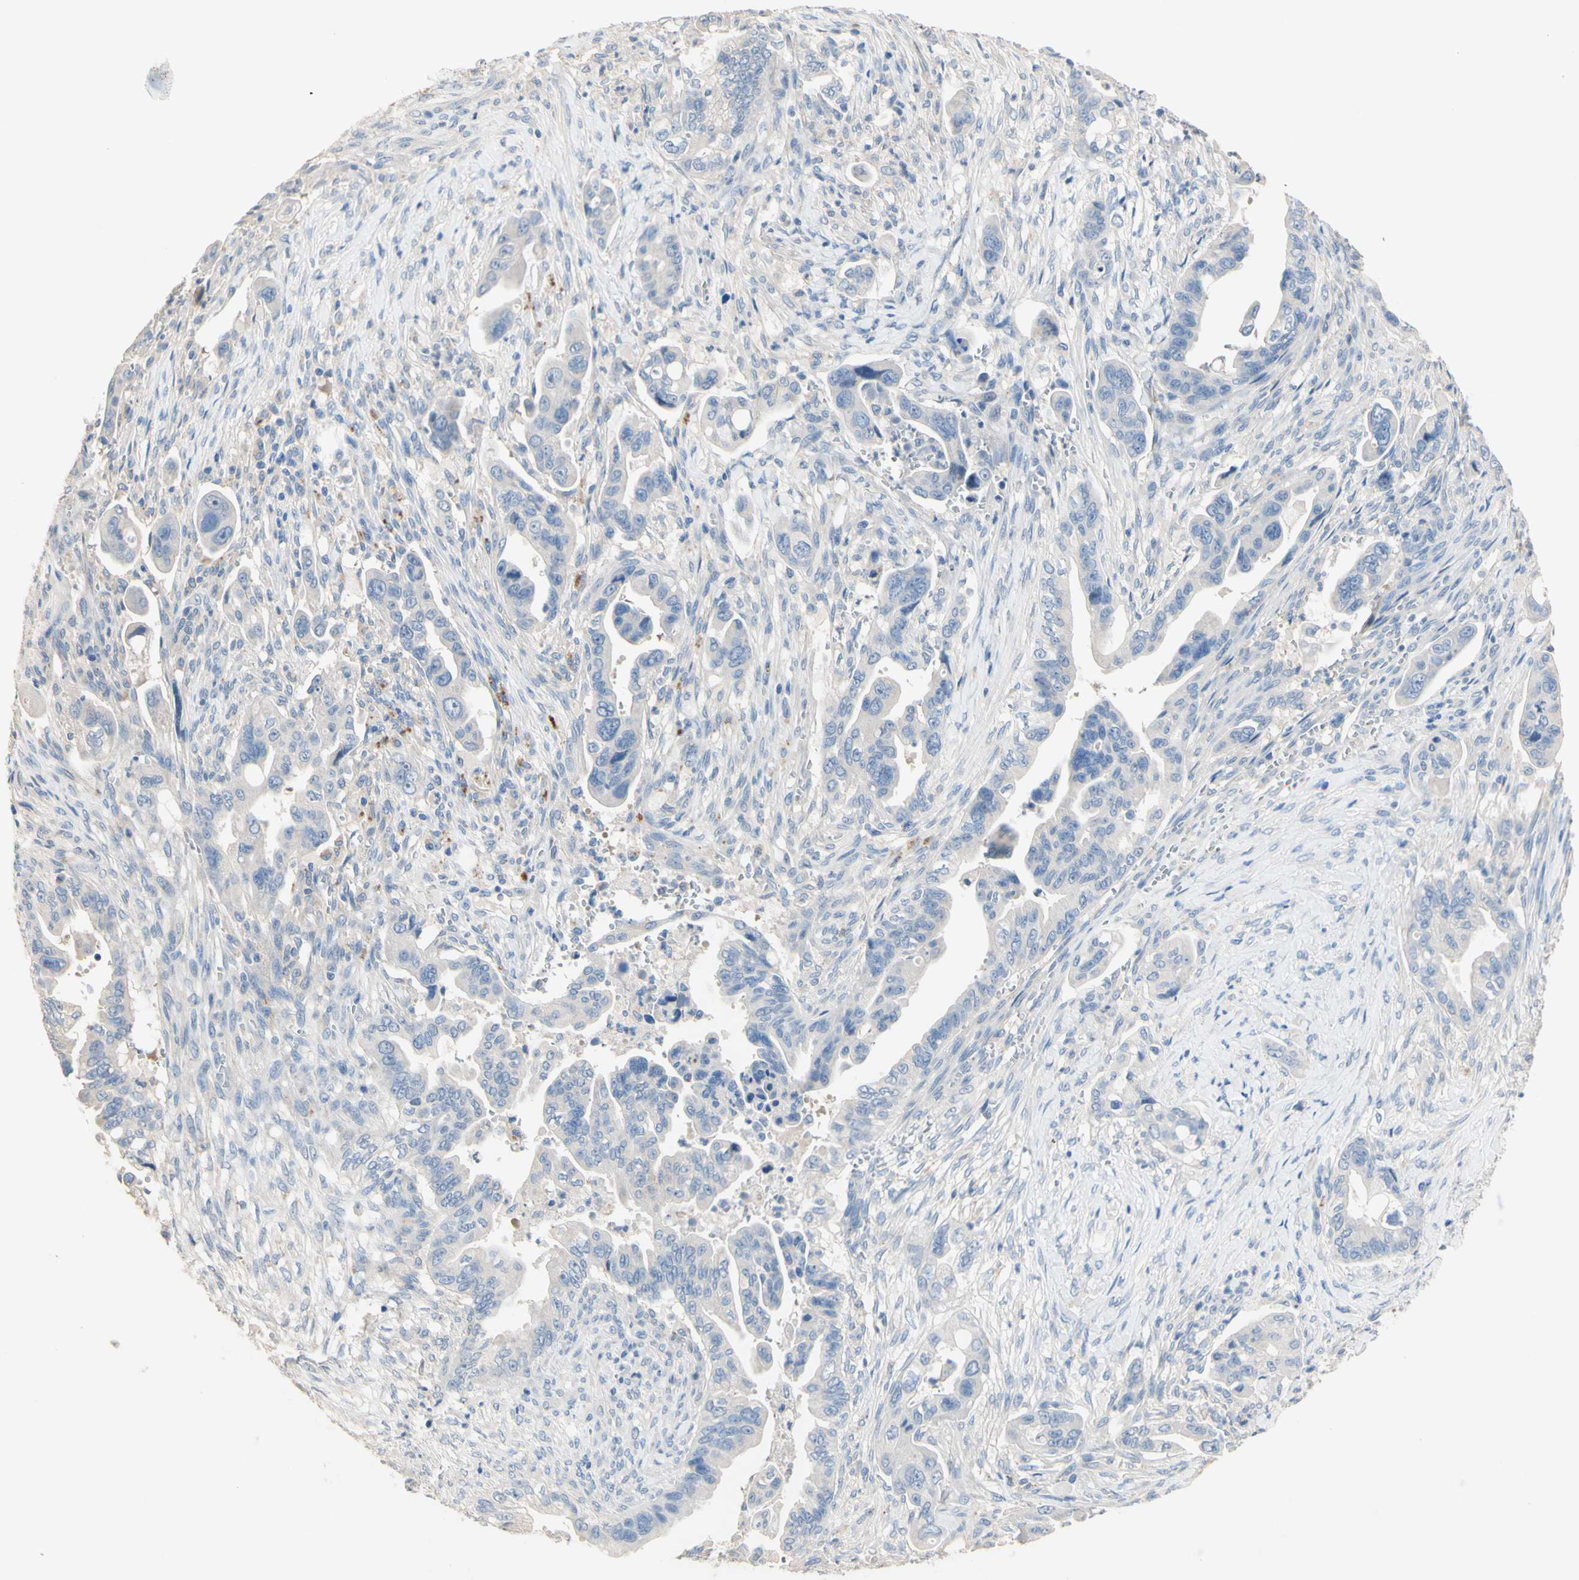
{"staining": {"intensity": "negative", "quantity": "none", "location": "none"}, "tissue": "pancreatic cancer", "cell_type": "Tumor cells", "image_type": "cancer", "snomed": [{"axis": "morphology", "description": "Adenocarcinoma, NOS"}, {"axis": "topography", "description": "Pancreas"}], "caption": "Human pancreatic cancer stained for a protein using immunohistochemistry (IHC) reveals no expression in tumor cells.", "gene": "CDON", "patient": {"sex": "male", "age": 70}}